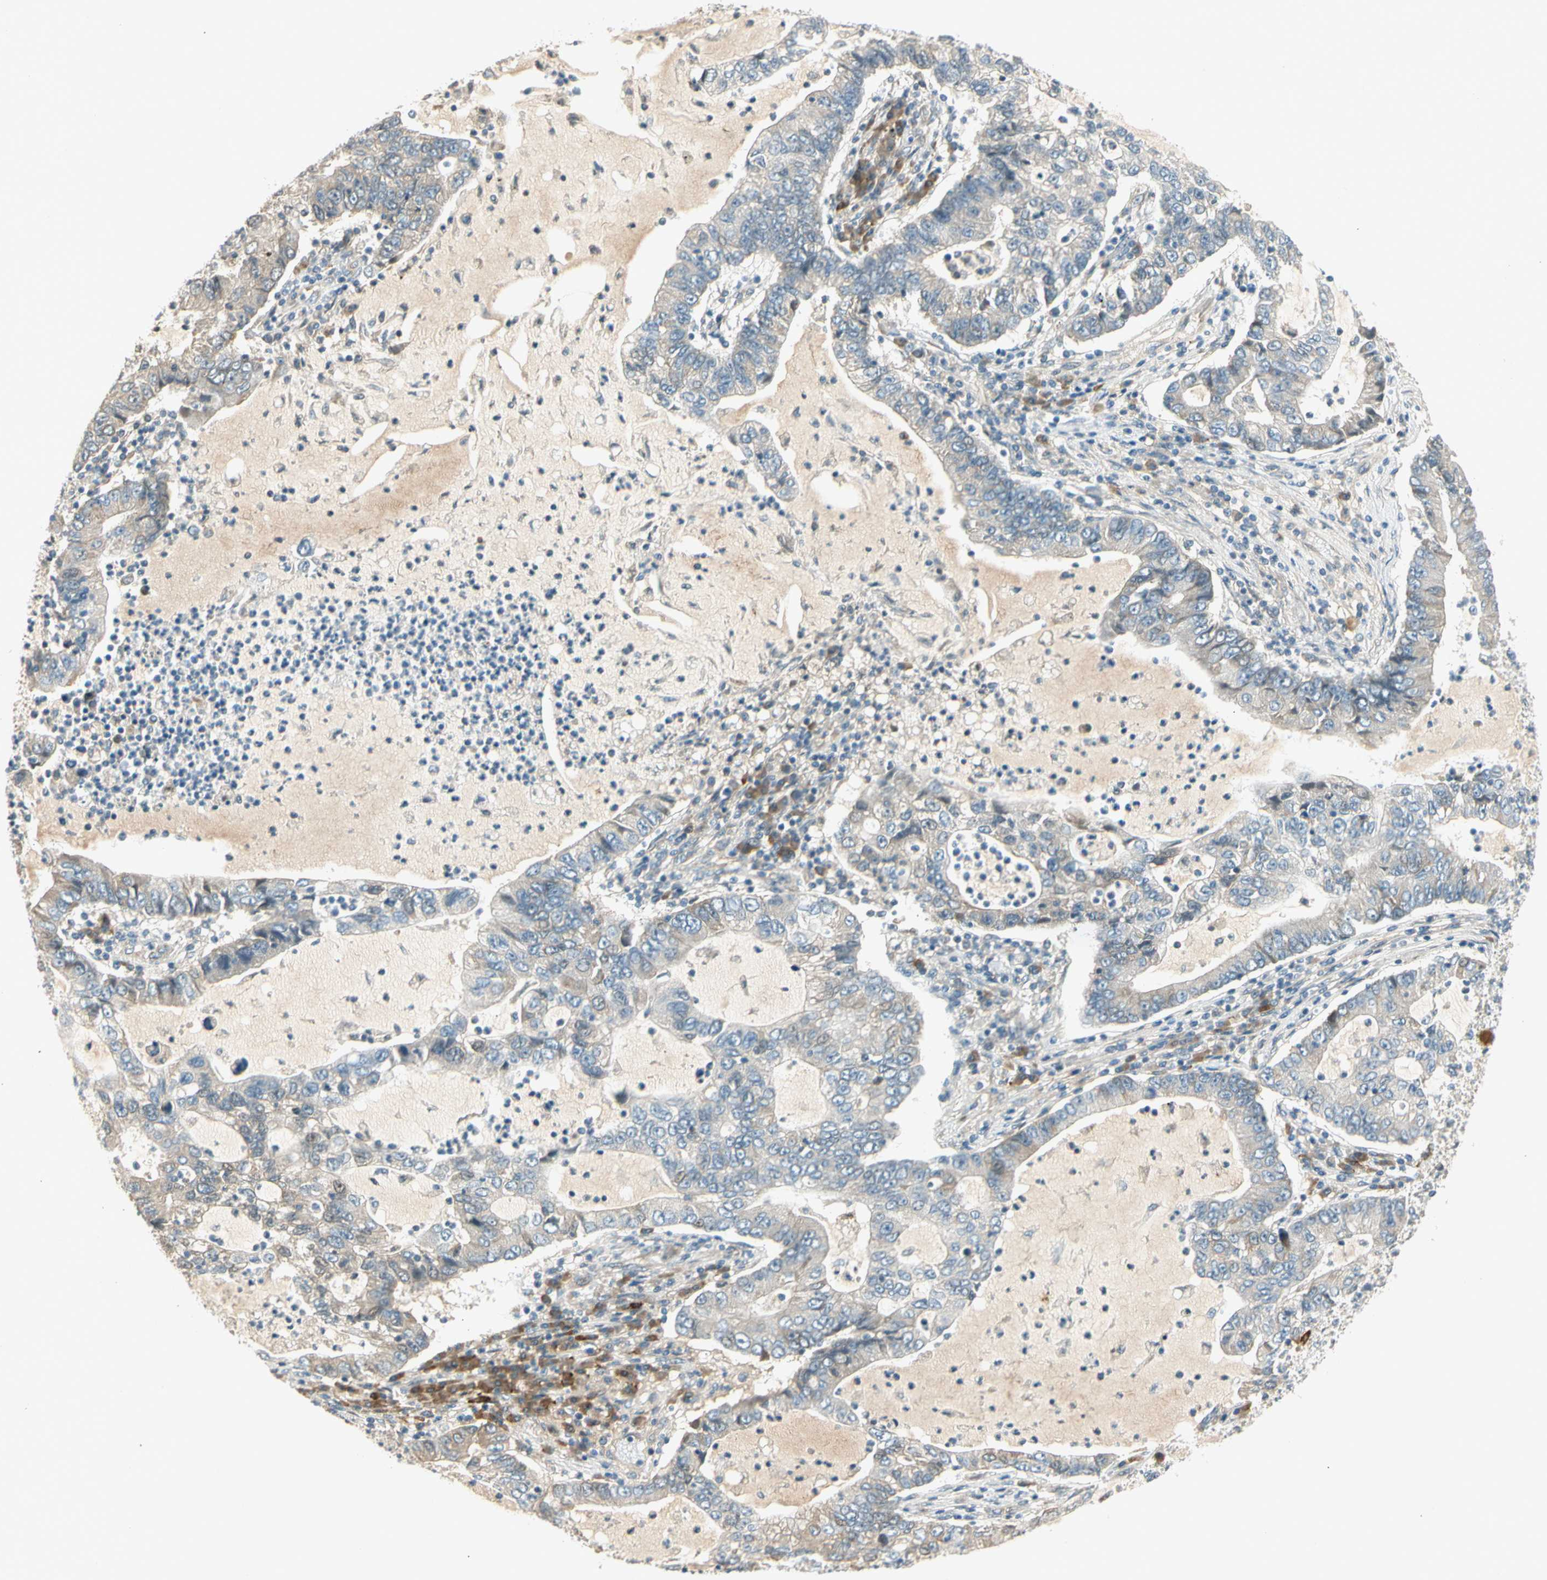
{"staining": {"intensity": "negative", "quantity": "none", "location": "none"}, "tissue": "lung cancer", "cell_type": "Tumor cells", "image_type": "cancer", "snomed": [{"axis": "morphology", "description": "Adenocarcinoma, NOS"}, {"axis": "topography", "description": "Lung"}], "caption": "A high-resolution micrograph shows IHC staining of lung cancer (adenocarcinoma), which shows no significant staining in tumor cells. The staining is performed using DAB (3,3'-diaminobenzidine) brown chromogen with nuclei counter-stained in using hematoxylin.", "gene": "PCDHB15", "patient": {"sex": "female", "age": 51}}